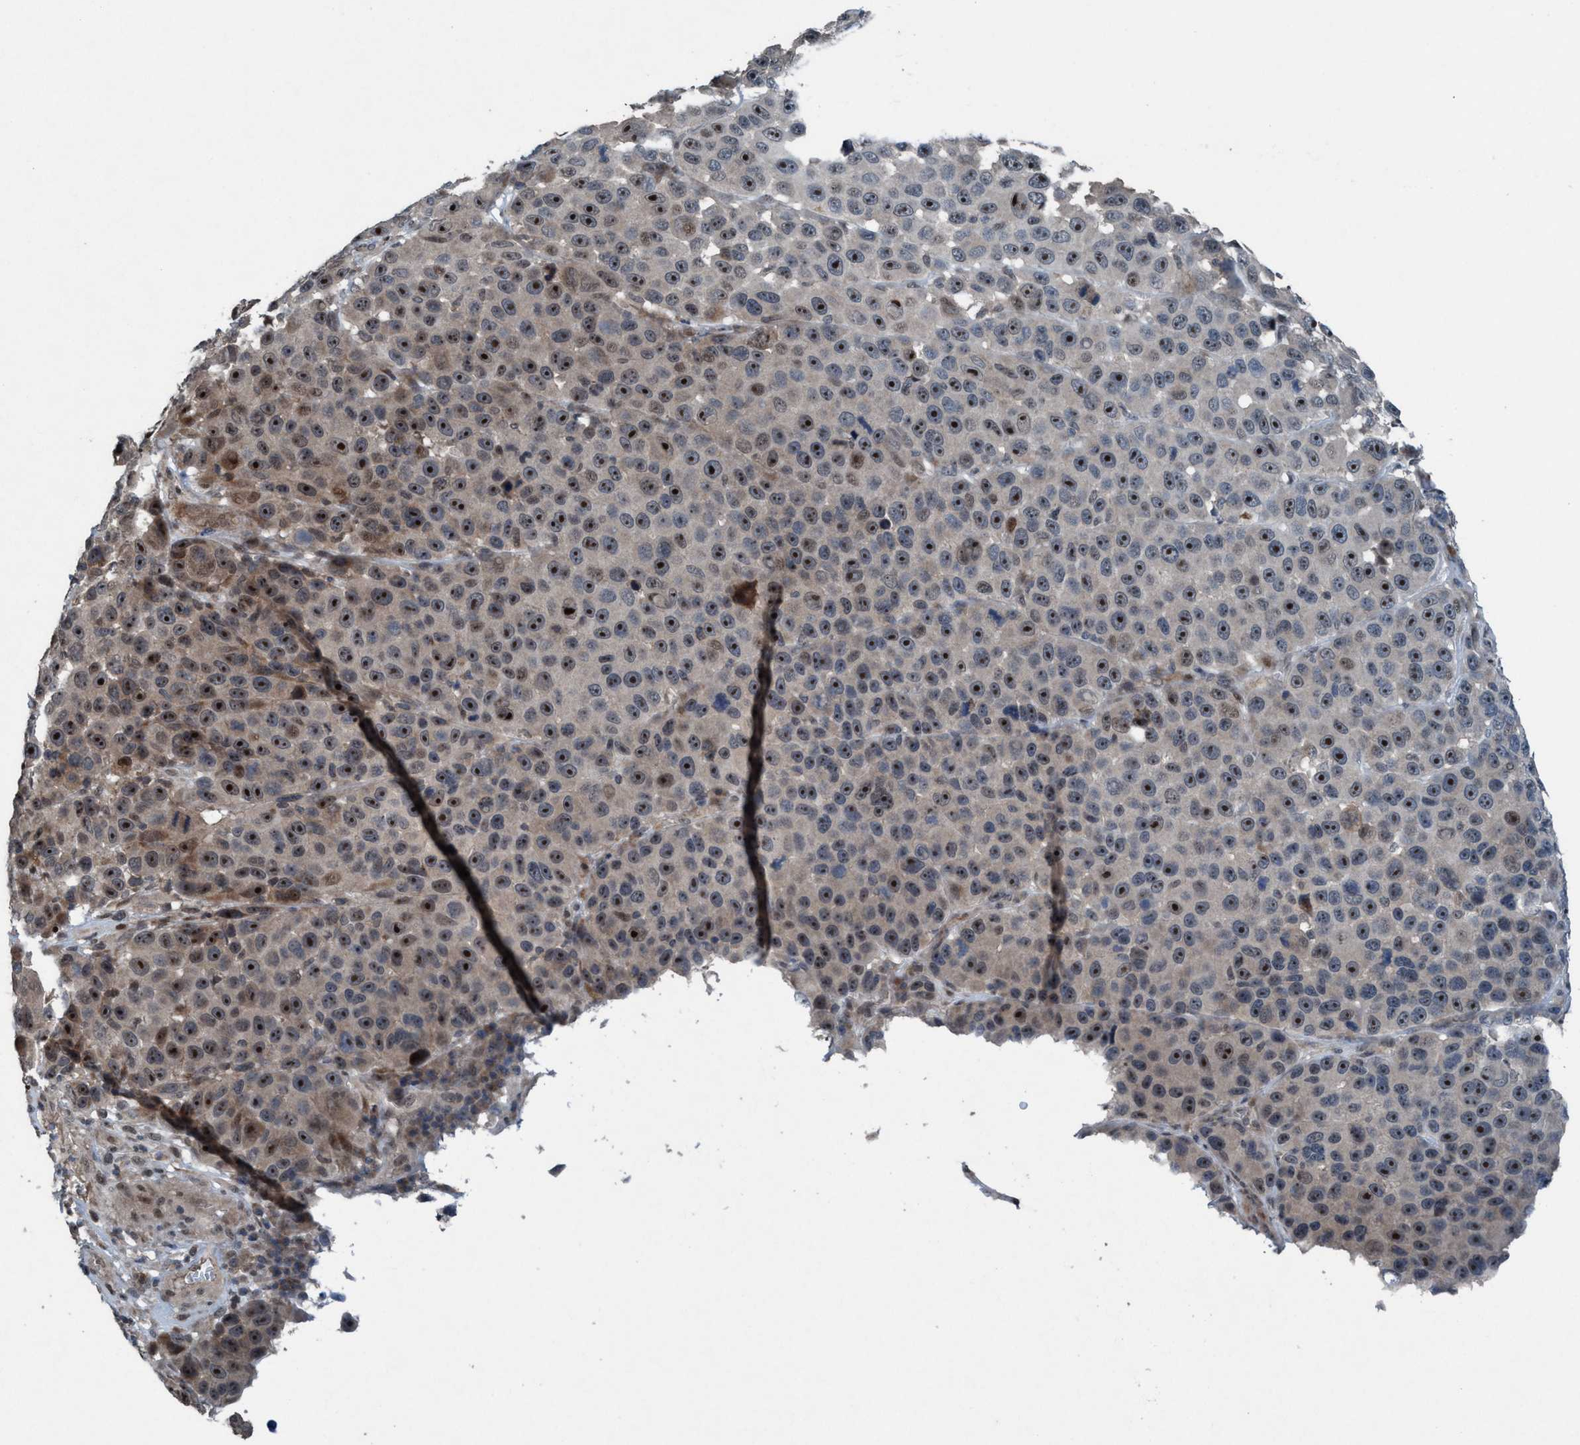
{"staining": {"intensity": "strong", "quantity": ">75%", "location": "nuclear"}, "tissue": "melanoma", "cell_type": "Tumor cells", "image_type": "cancer", "snomed": [{"axis": "morphology", "description": "Malignant melanoma, NOS"}, {"axis": "topography", "description": "Skin"}], "caption": "Strong nuclear protein expression is appreciated in approximately >75% of tumor cells in melanoma. The protein of interest is stained brown, and the nuclei are stained in blue (DAB (3,3'-diaminobenzidine) IHC with brightfield microscopy, high magnification).", "gene": "NISCH", "patient": {"sex": "male", "age": 53}}